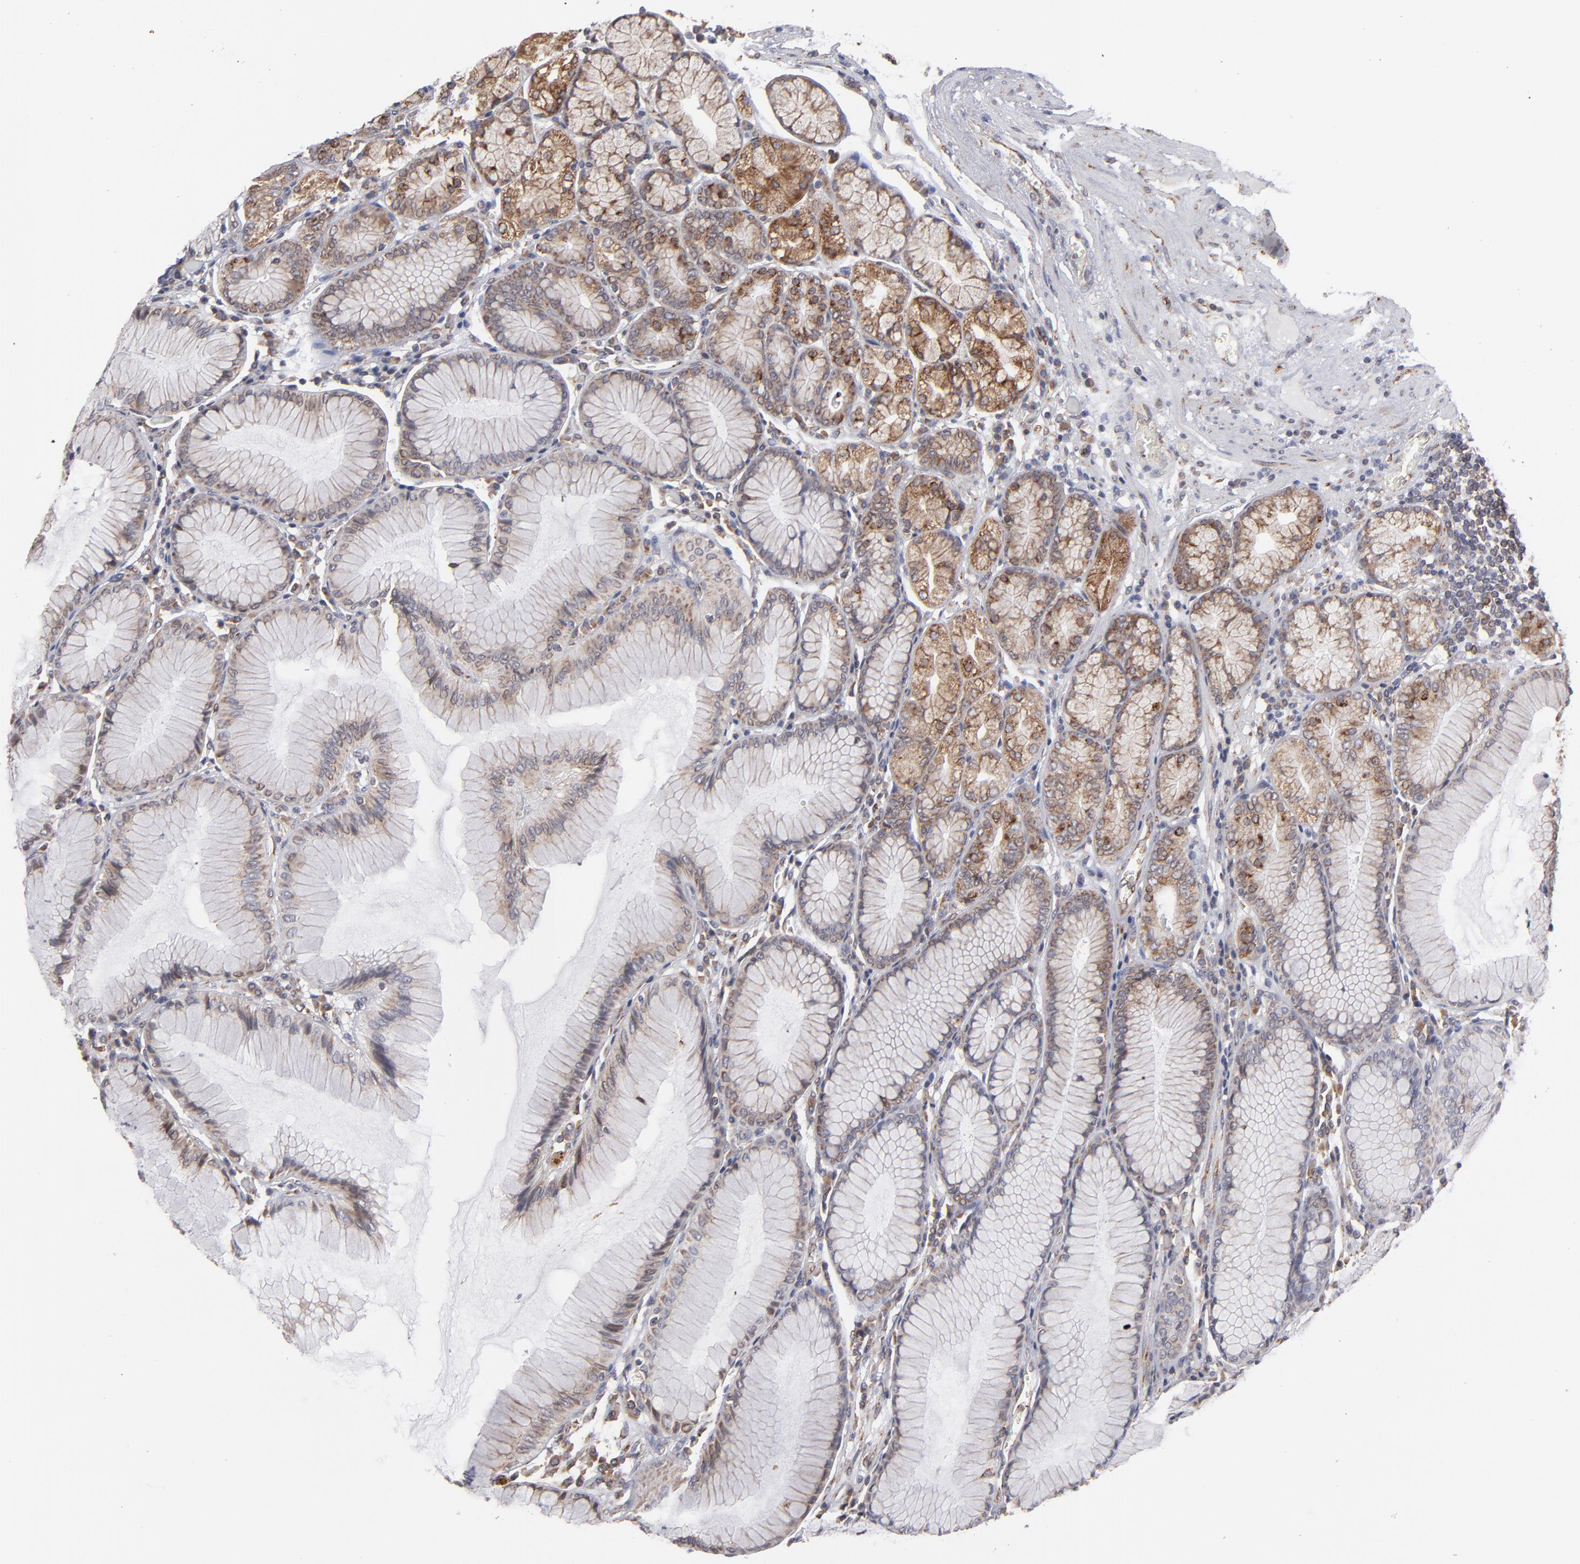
{"staining": {"intensity": "moderate", "quantity": "25%-75%", "location": "cytoplasmic/membranous"}, "tissue": "stomach", "cell_type": "Glandular cells", "image_type": "normal", "snomed": [{"axis": "morphology", "description": "Normal tissue, NOS"}, {"axis": "topography", "description": "Stomach, lower"}], "caption": "A high-resolution photomicrograph shows IHC staining of normal stomach, which shows moderate cytoplasmic/membranous staining in about 25%-75% of glandular cells.", "gene": "KTN1", "patient": {"sex": "female", "age": 93}}